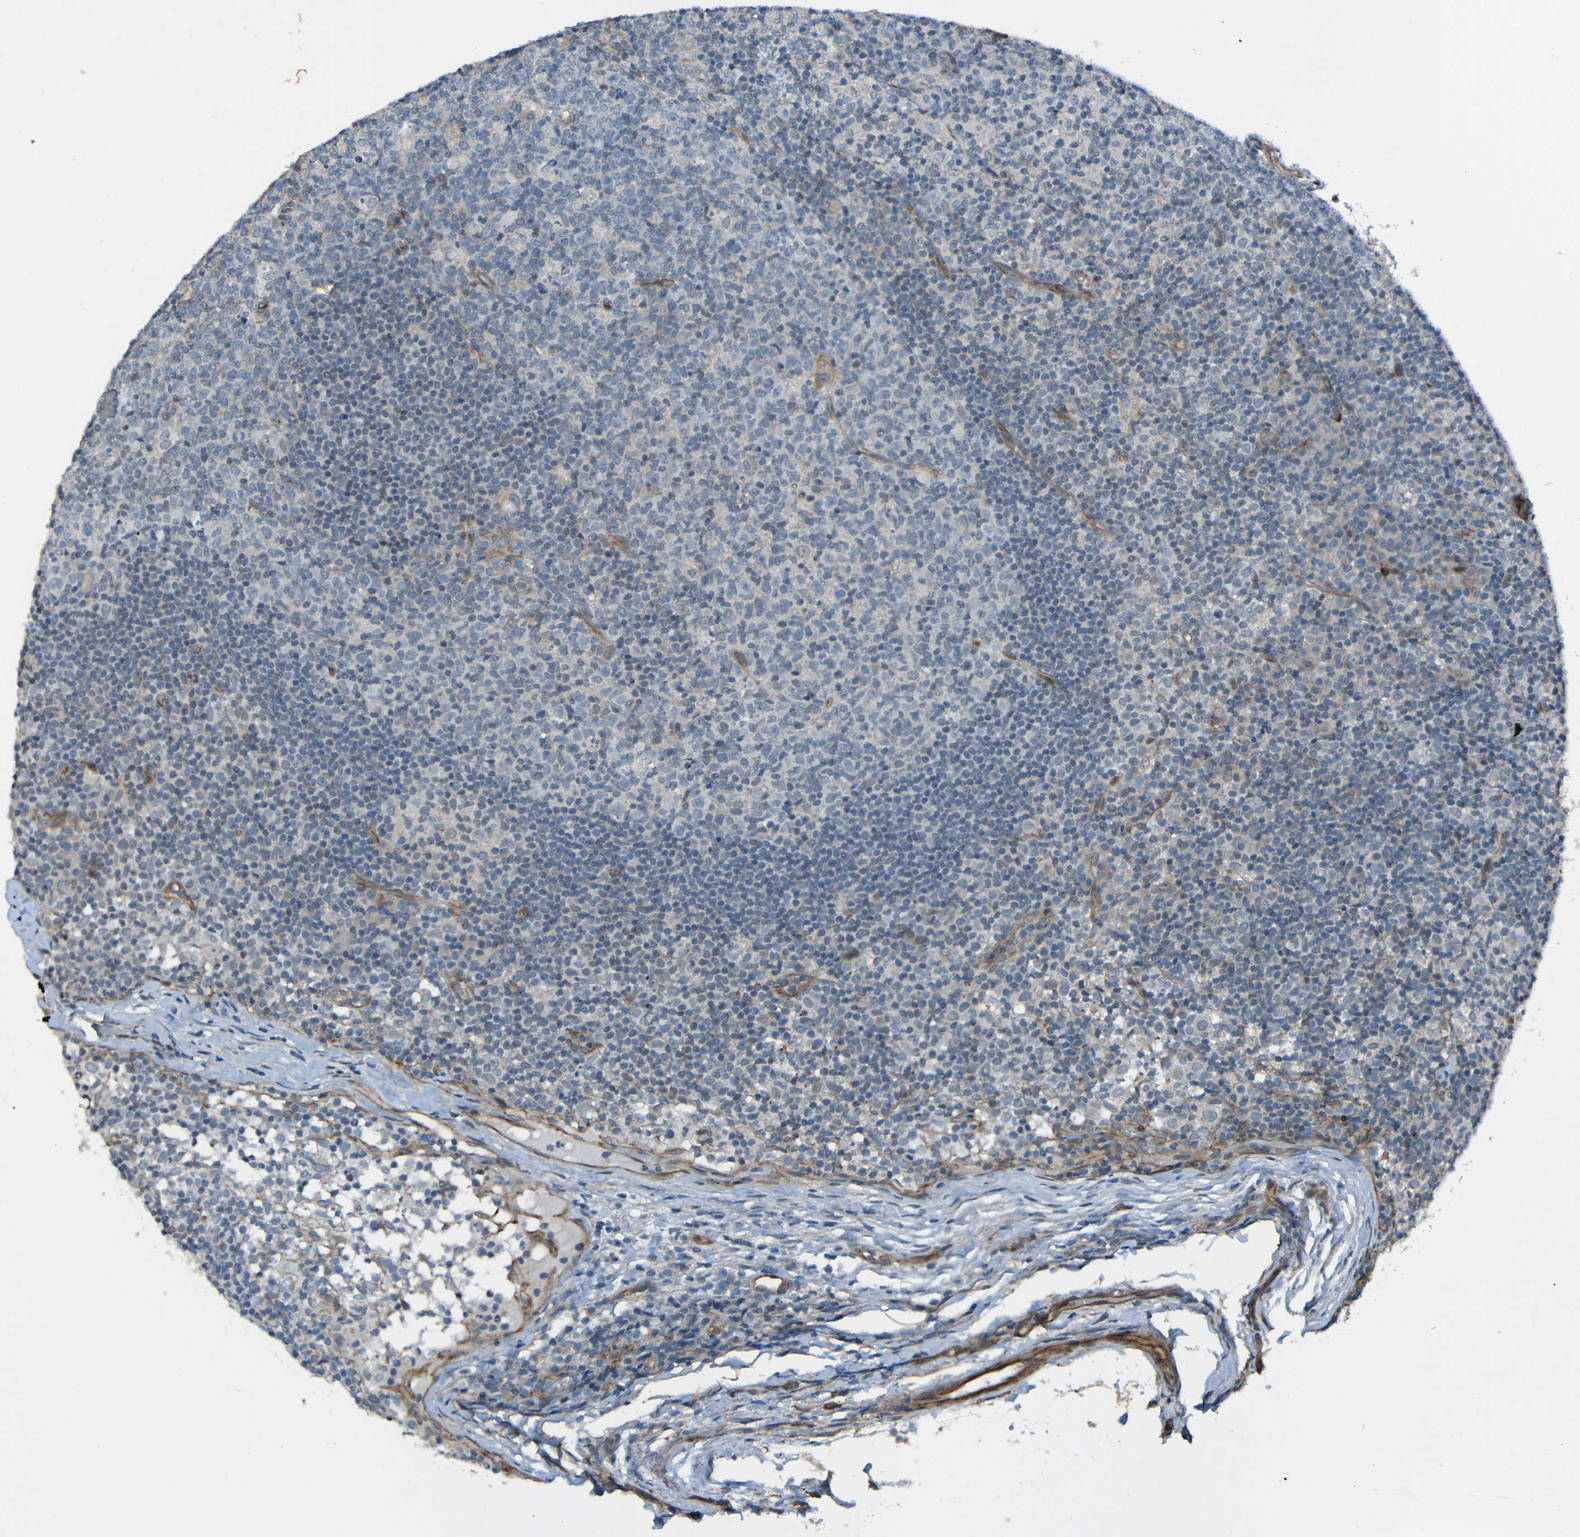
{"staining": {"intensity": "negative", "quantity": "none", "location": "none"}, "tissue": "lymph node", "cell_type": "Germinal center cells", "image_type": "normal", "snomed": [{"axis": "morphology", "description": "Normal tissue, NOS"}, {"axis": "morphology", "description": "Inflammation, NOS"}, {"axis": "topography", "description": "Lymph node"}], "caption": "Image shows no significant protein staining in germinal center cells of normal lymph node. Brightfield microscopy of immunohistochemistry stained with DAB (brown) and hematoxylin (blue), captured at high magnification.", "gene": "LGR5", "patient": {"sex": "male", "age": 55}}